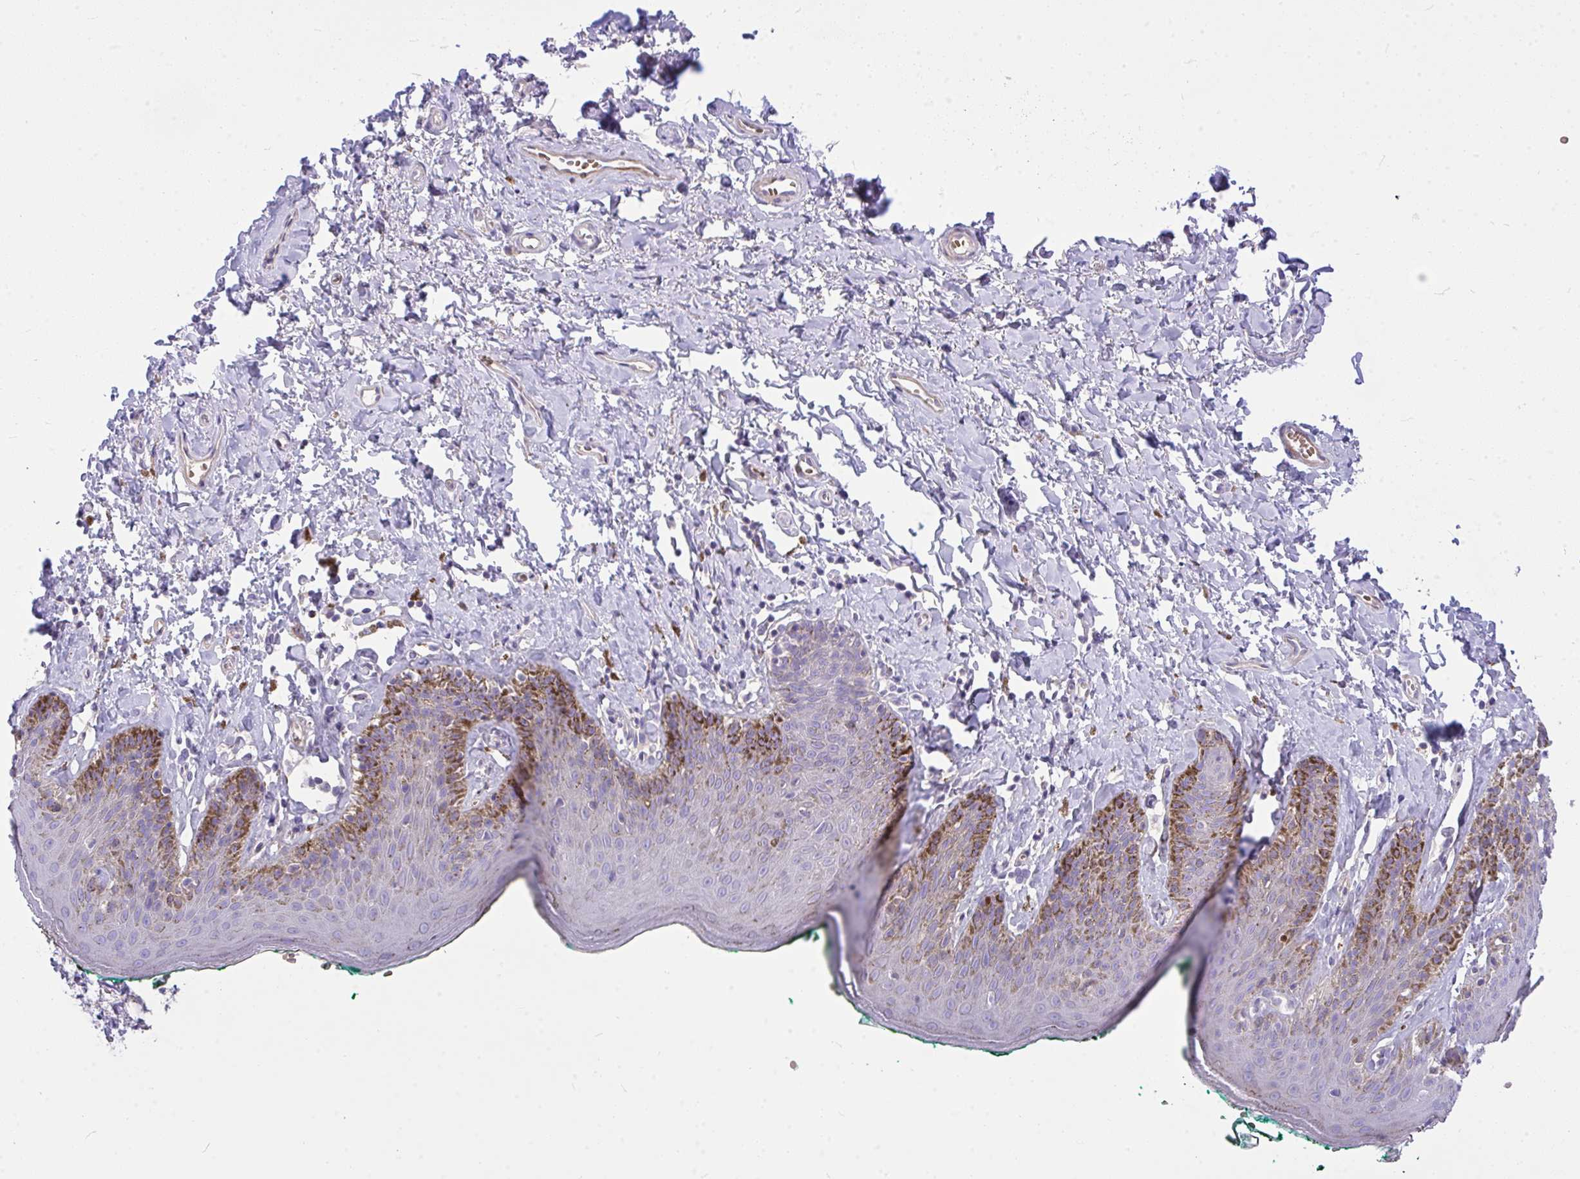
{"staining": {"intensity": "moderate", "quantity": "<25%", "location": "cytoplasmic/membranous"}, "tissue": "skin", "cell_type": "Epidermal cells", "image_type": "normal", "snomed": [{"axis": "morphology", "description": "Normal tissue, NOS"}, {"axis": "topography", "description": "Vulva"}, {"axis": "topography", "description": "Peripheral nerve tissue"}], "caption": "DAB (3,3'-diaminobenzidine) immunohistochemical staining of normal human skin displays moderate cytoplasmic/membranous protein staining in approximately <25% of epidermal cells. The staining is performed using DAB brown chromogen to label protein expression. The nuclei are counter-stained blue using hematoxylin.", "gene": "MOCS1", "patient": {"sex": "female", "age": 66}}